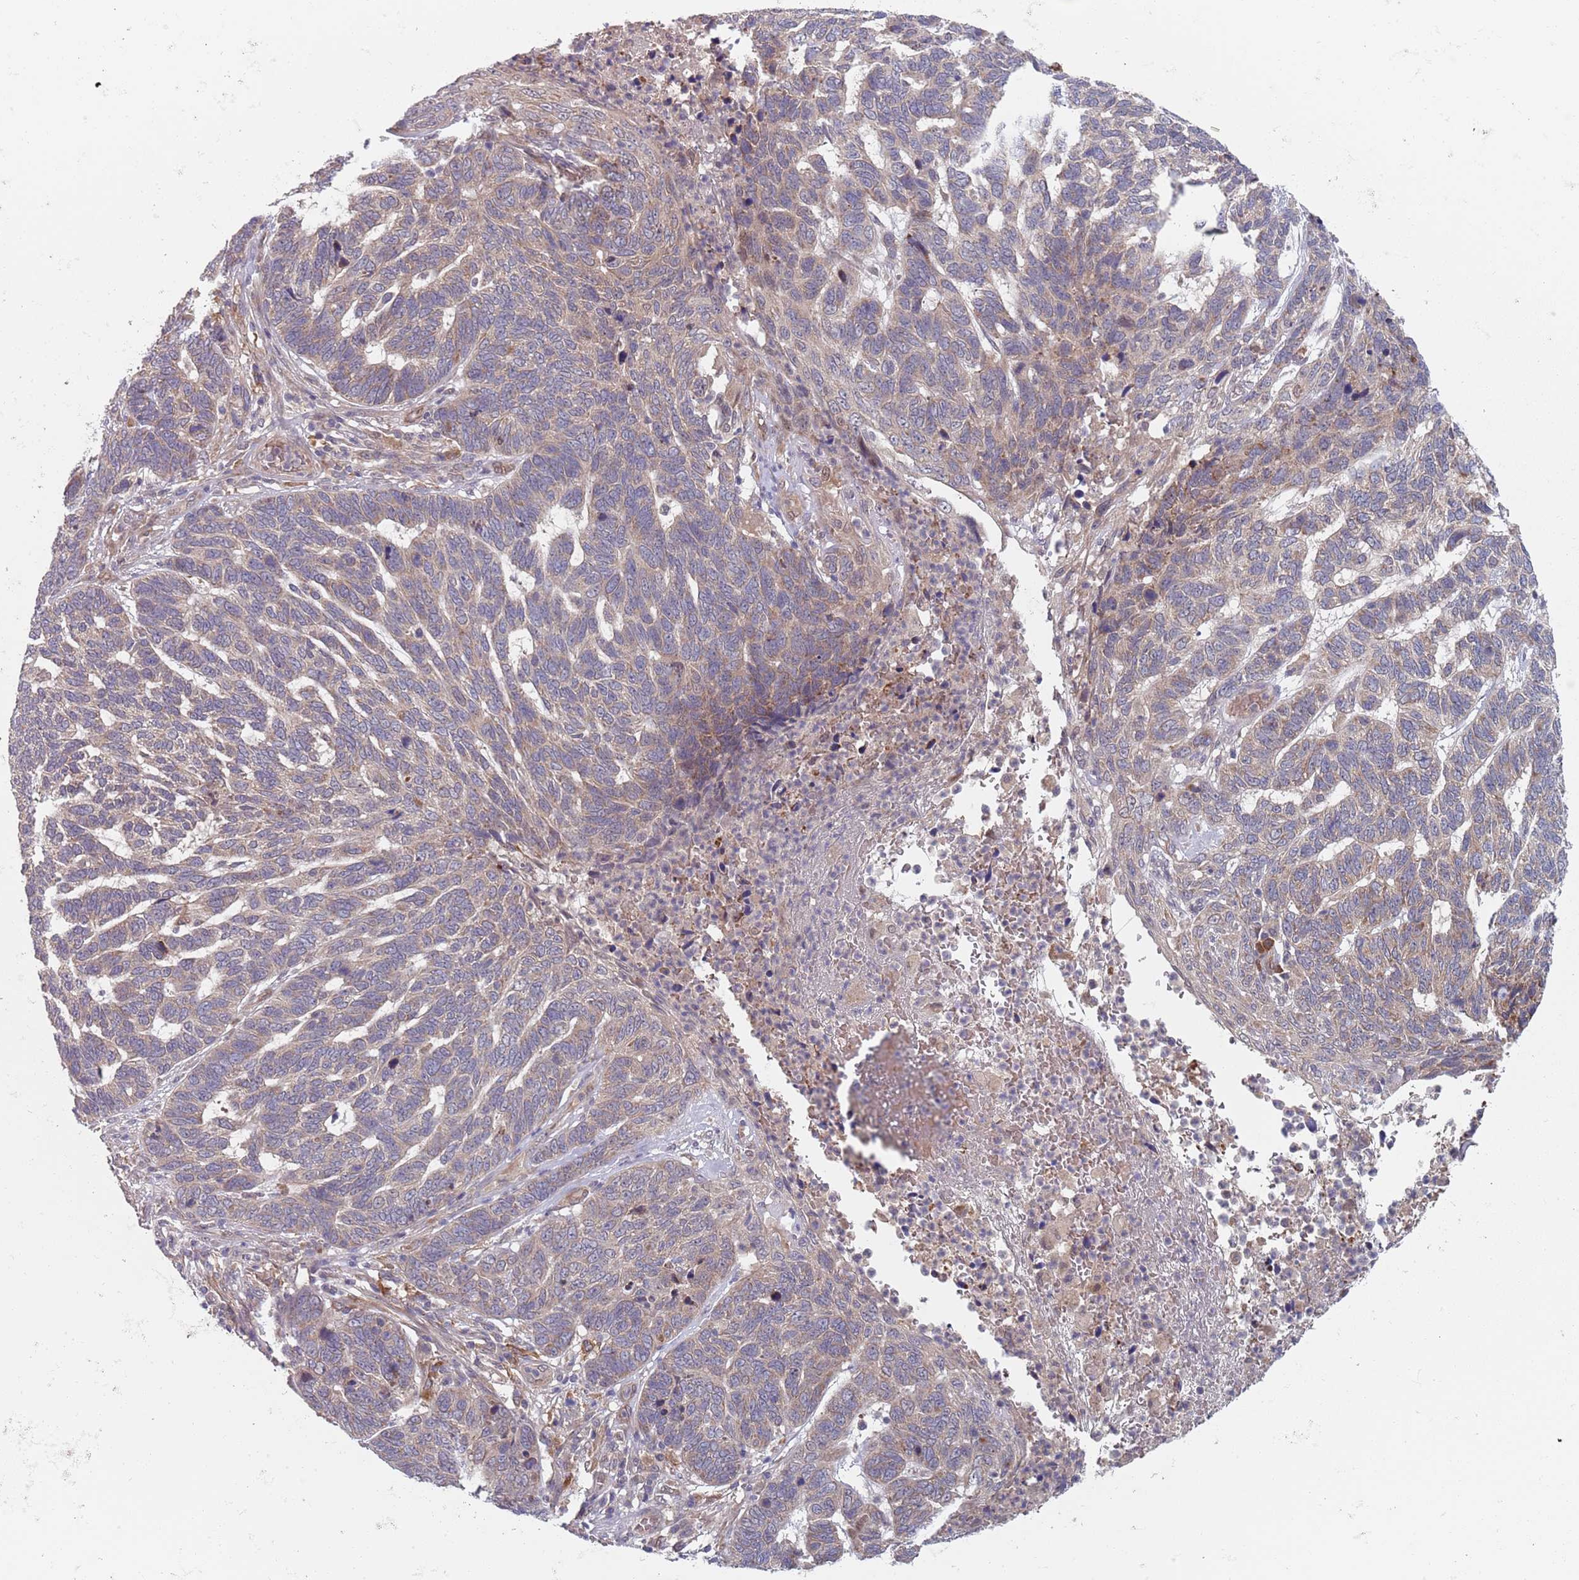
{"staining": {"intensity": "weak", "quantity": "25%-75%", "location": "cytoplasmic/membranous"}, "tissue": "skin cancer", "cell_type": "Tumor cells", "image_type": "cancer", "snomed": [{"axis": "morphology", "description": "Basal cell carcinoma"}, {"axis": "topography", "description": "Skin"}], "caption": "An image showing weak cytoplasmic/membranous positivity in about 25%-75% of tumor cells in skin cancer (basal cell carcinoma), as visualized by brown immunohistochemical staining.", "gene": "ZNF140", "patient": {"sex": "female", "age": 65}}